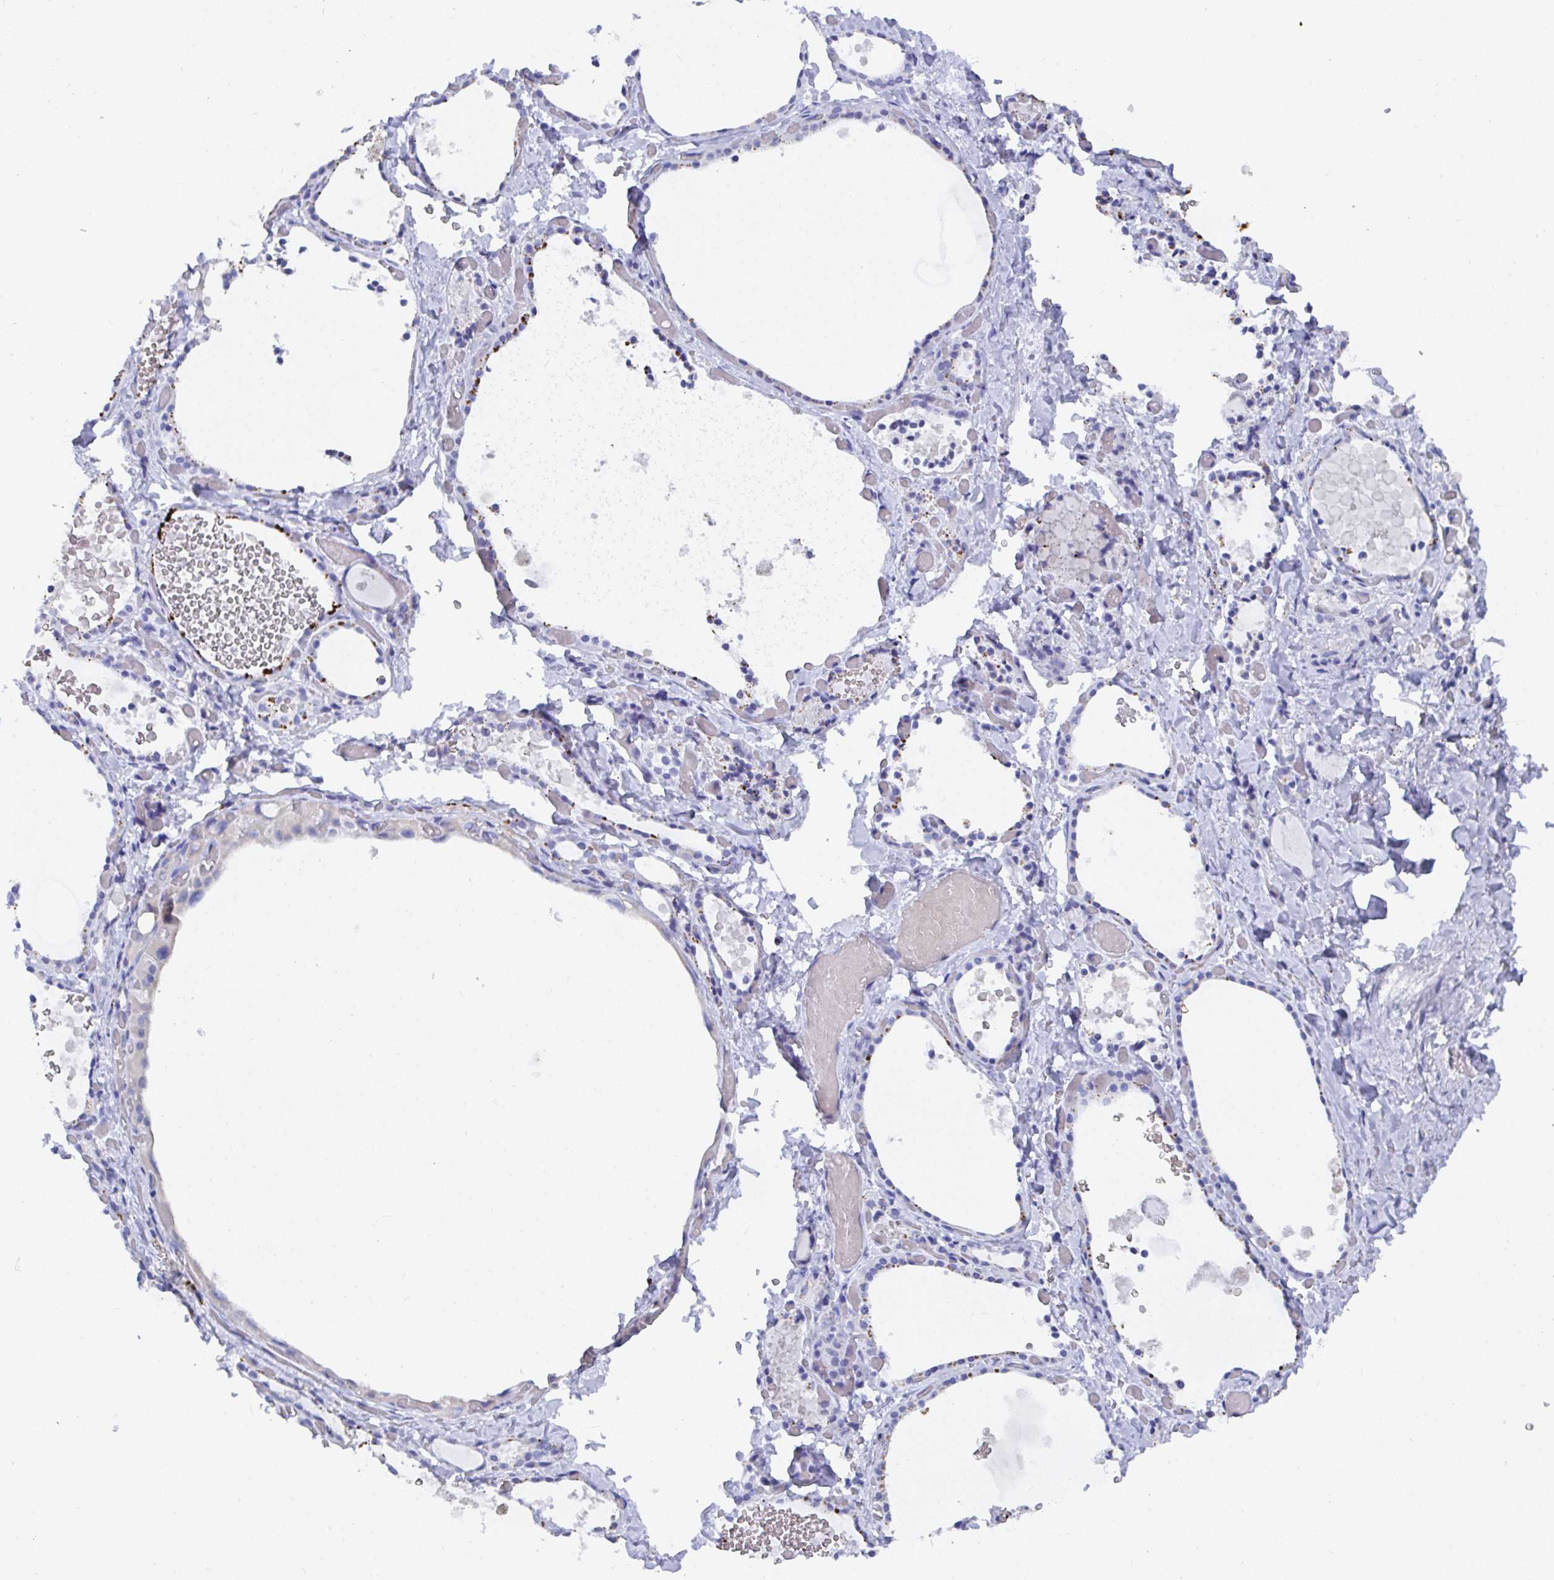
{"staining": {"intensity": "negative", "quantity": "none", "location": "none"}, "tissue": "thyroid gland", "cell_type": "Glandular cells", "image_type": "normal", "snomed": [{"axis": "morphology", "description": "Normal tissue, NOS"}, {"axis": "topography", "description": "Thyroid gland"}], "caption": "Histopathology image shows no protein expression in glandular cells of benign thyroid gland.", "gene": "GRIA1", "patient": {"sex": "female", "age": 56}}